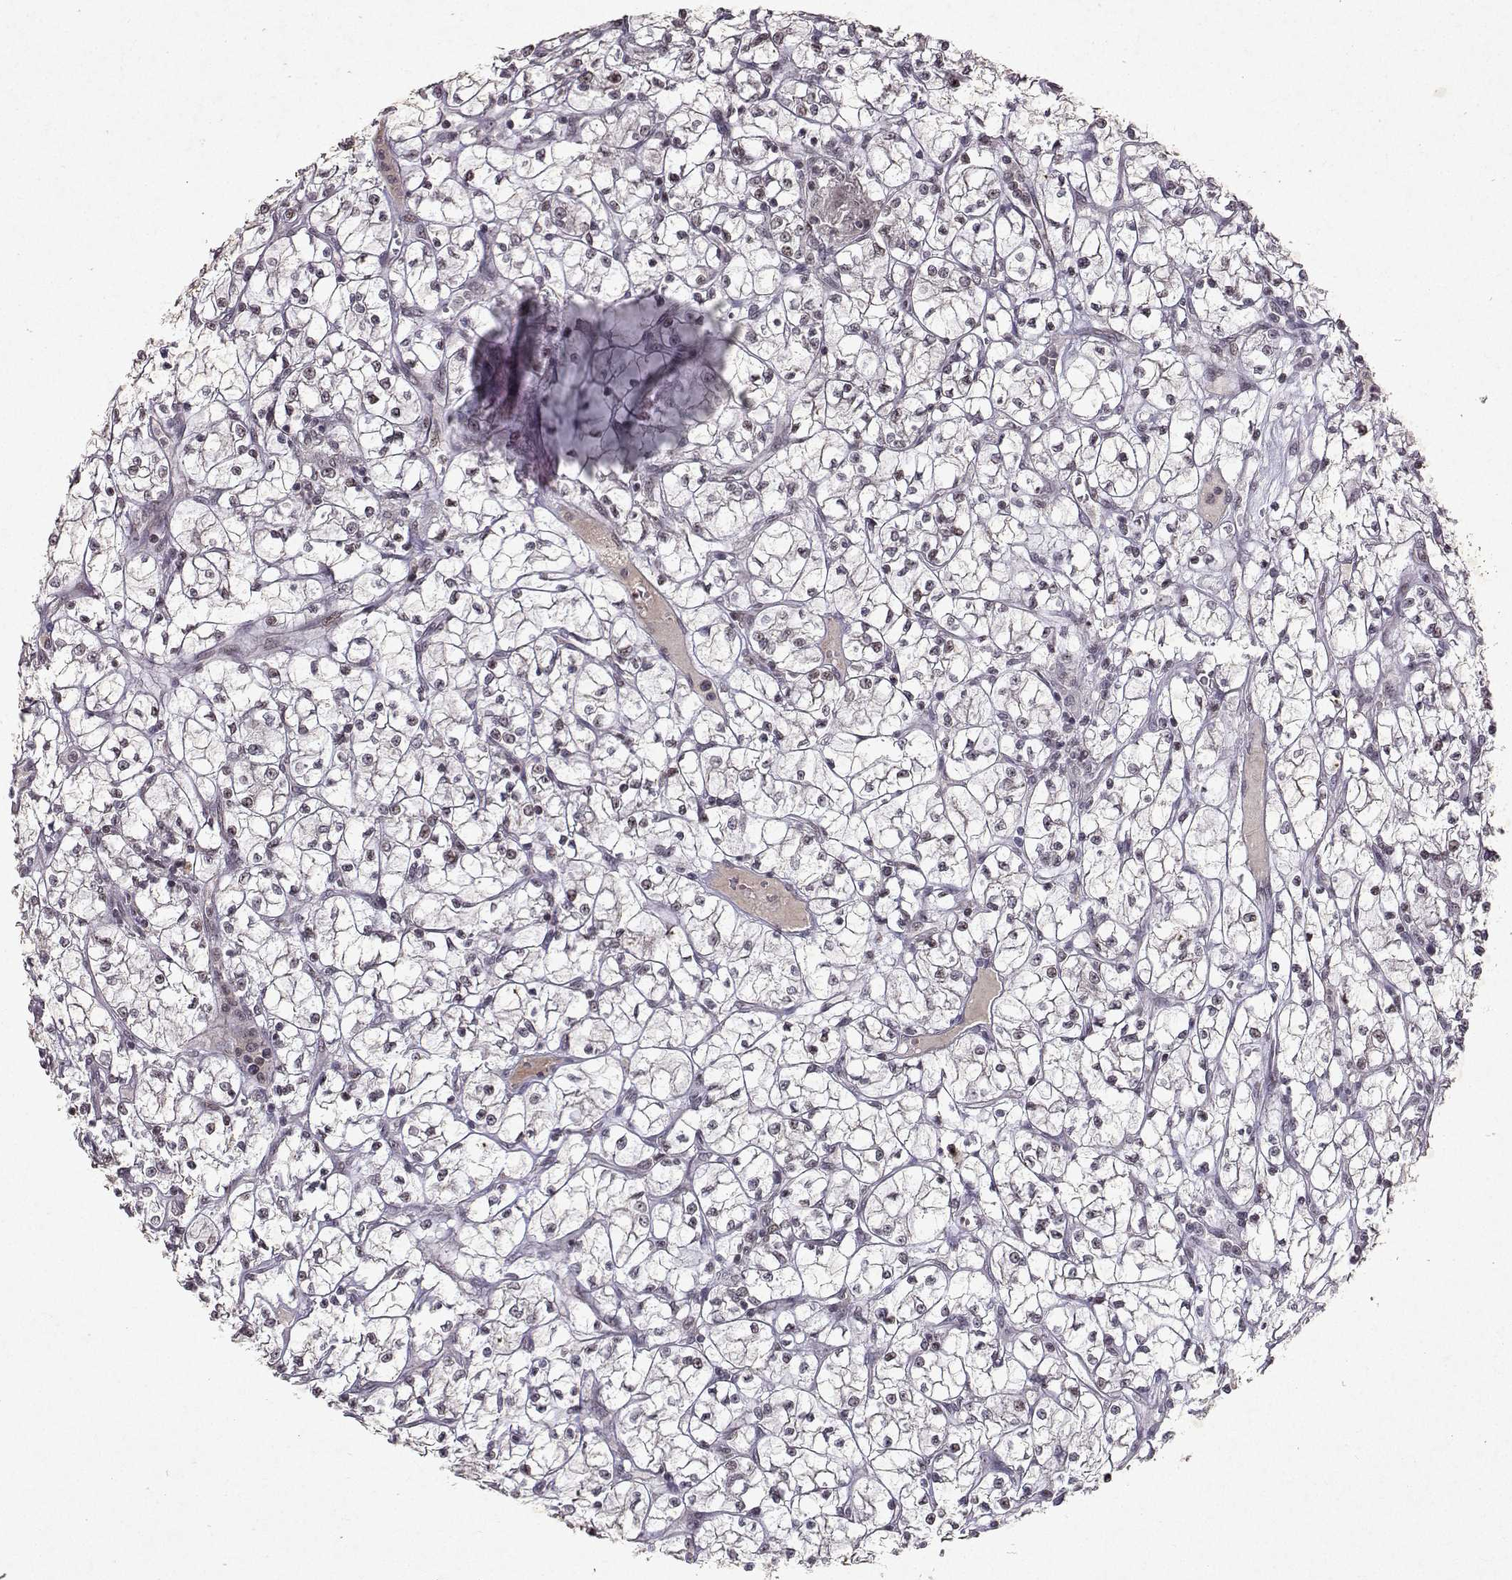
{"staining": {"intensity": "weak", "quantity": "<25%", "location": "nuclear"}, "tissue": "renal cancer", "cell_type": "Tumor cells", "image_type": "cancer", "snomed": [{"axis": "morphology", "description": "Adenocarcinoma, NOS"}, {"axis": "topography", "description": "Kidney"}], "caption": "This is a micrograph of immunohistochemistry (IHC) staining of renal adenocarcinoma, which shows no staining in tumor cells.", "gene": "DDX56", "patient": {"sex": "female", "age": 64}}